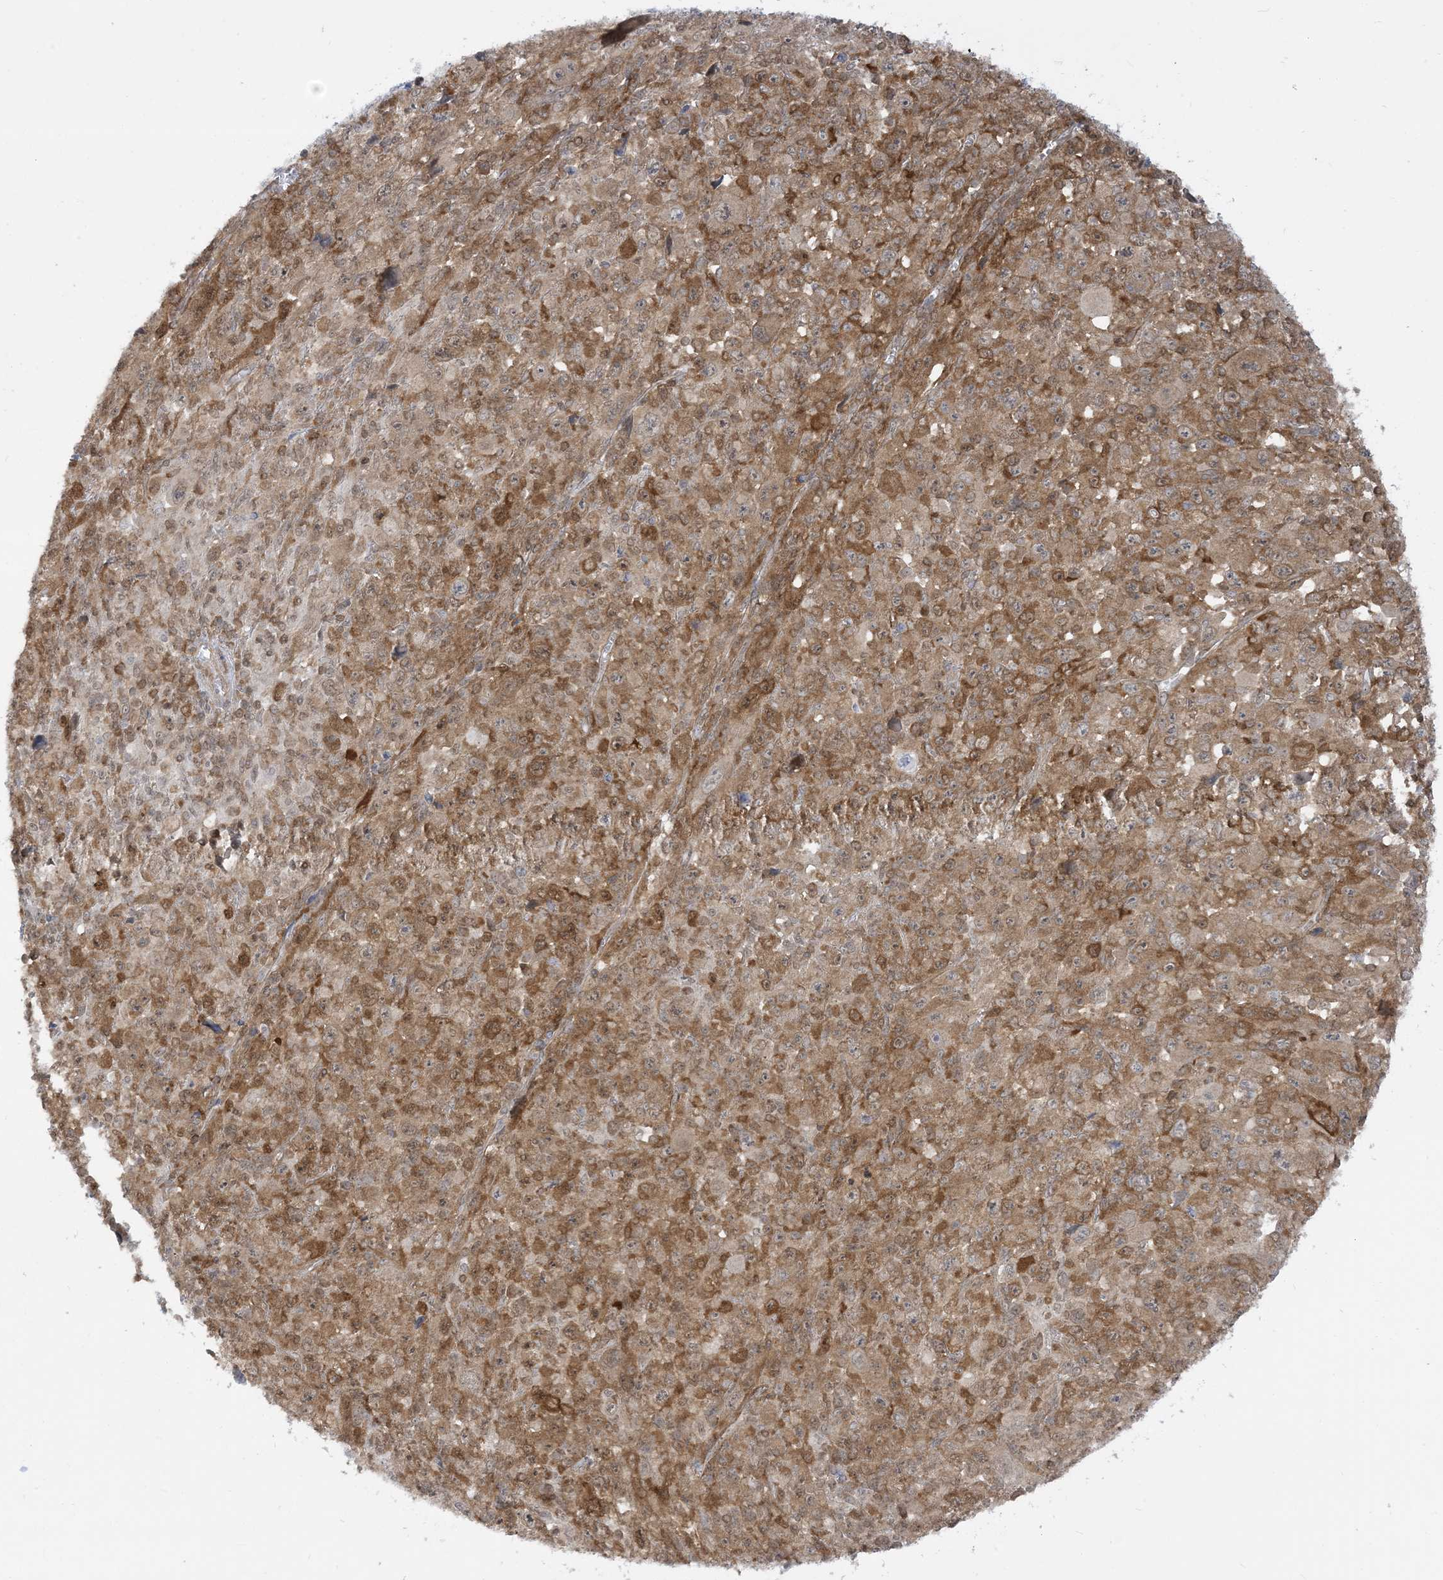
{"staining": {"intensity": "moderate", "quantity": ">75%", "location": "cytoplasmic/membranous"}, "tissue": "melanoma", "cell_type": "Tumor cells", "image_type": "cancer", "snomed": [{"axis": "morphology", "description": "Malignant melanoma, Metastatic site"}, {"axis": "topography", "description": "Skin"}], "caption": "Immunohistochemistry (IHC) (DAB) staining of human malignant melanoma (metastatic site) displays moderate cytoplasmic/membranous protein staining in about >75% of tumor cells.", "gene": "CASP4", "patient": {"sex": "female", "age": 56}}